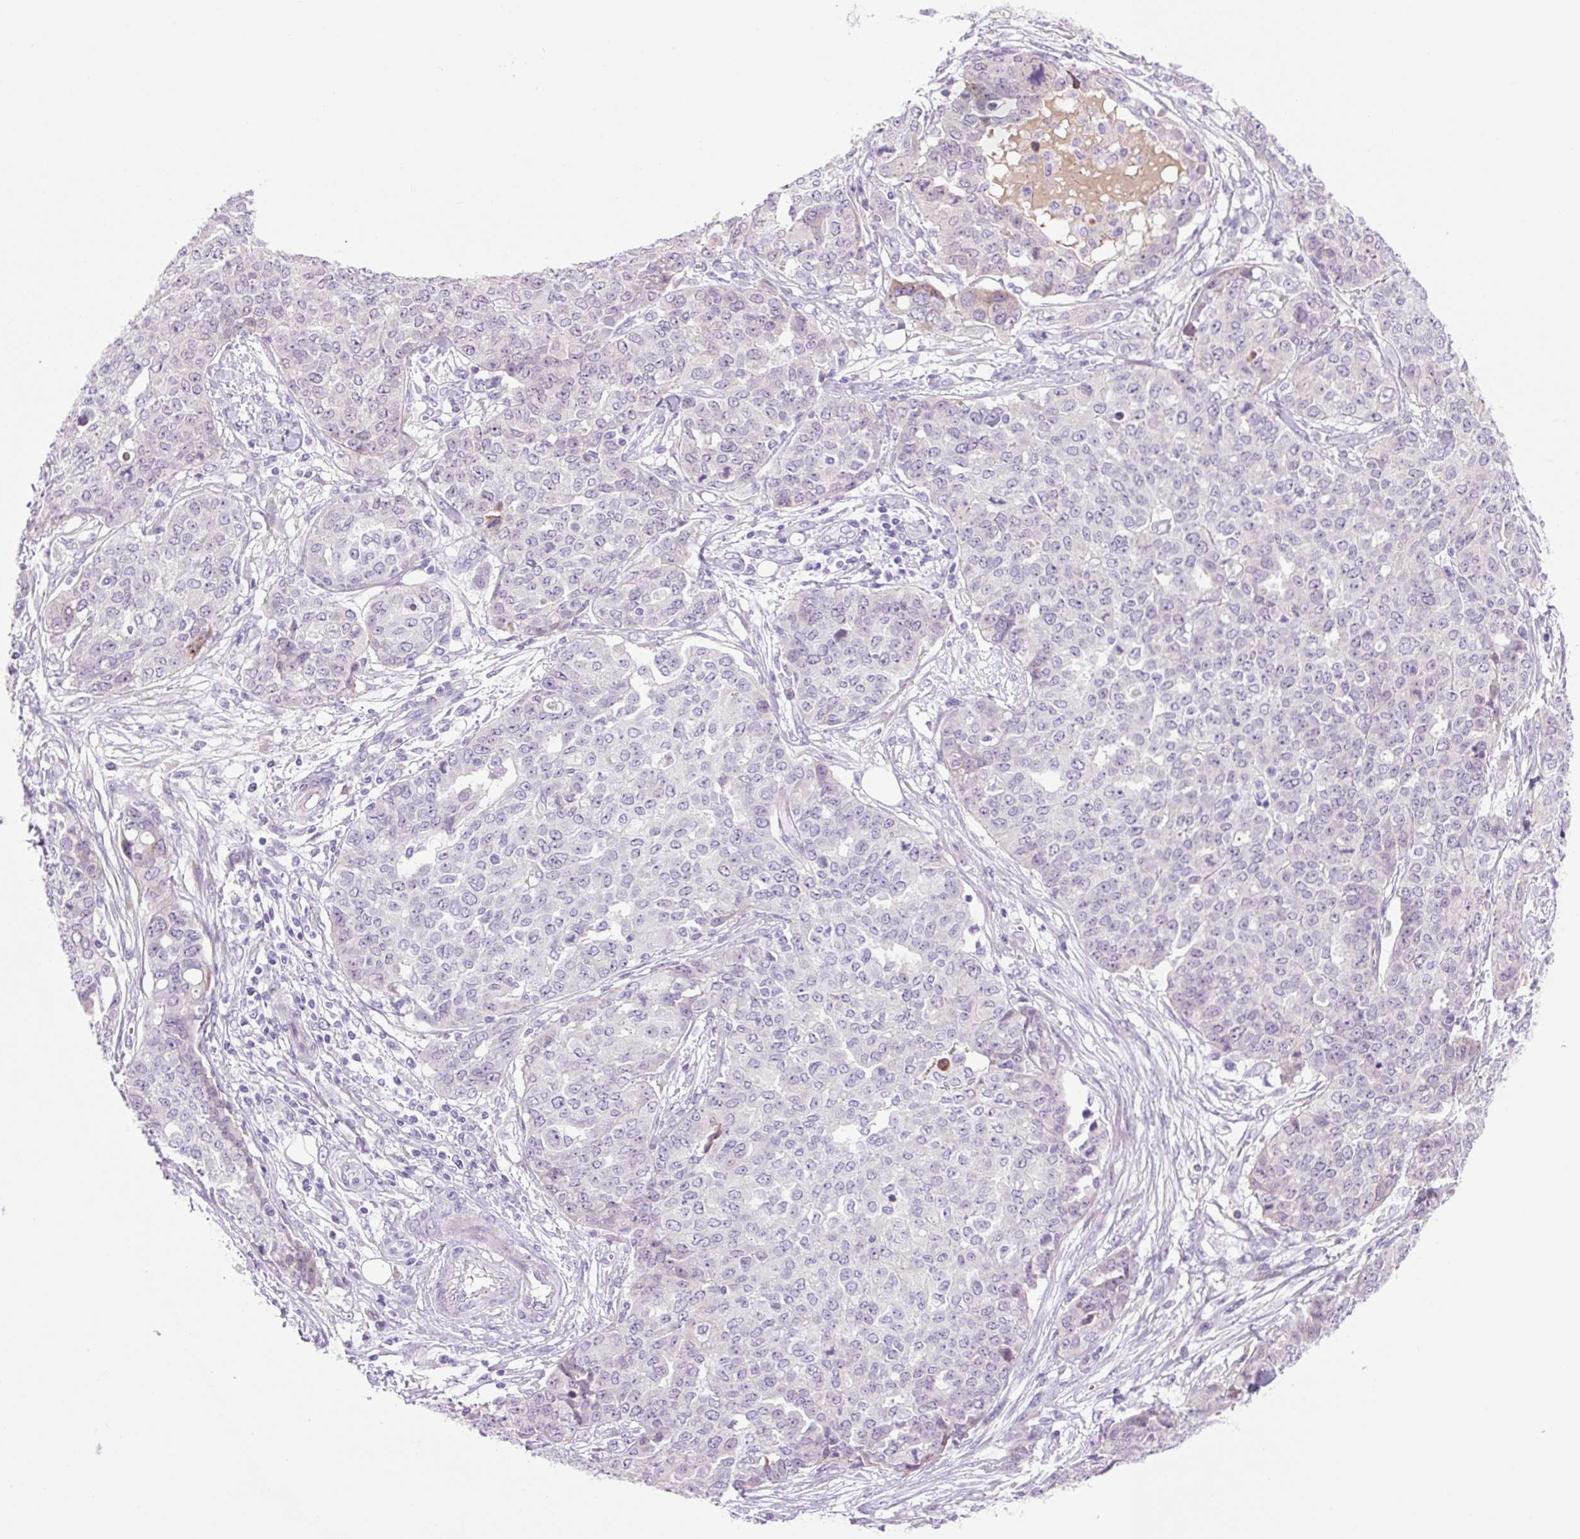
{"staining": {"intensity": "negative", "quantity": "none", "location": "none"}, "tissue": "ovarian cancer", "cell_type": "Tumor cells", "image_type": "cancer", "snomed": [{"axis": "morphology", "description": "Cystadenocarcinoma, serous, NOS"}, {"axis": "topography", "description": "Soft tissue"}, {"axis": "topography", "description": "Ovary"}], "caption": "The image exhibits no staining of tumor cells in ovarian cancer (serous cystadenocarcinoma).", "gene": "ZNF121", "patient": {"sex": "female", "age": 57}}